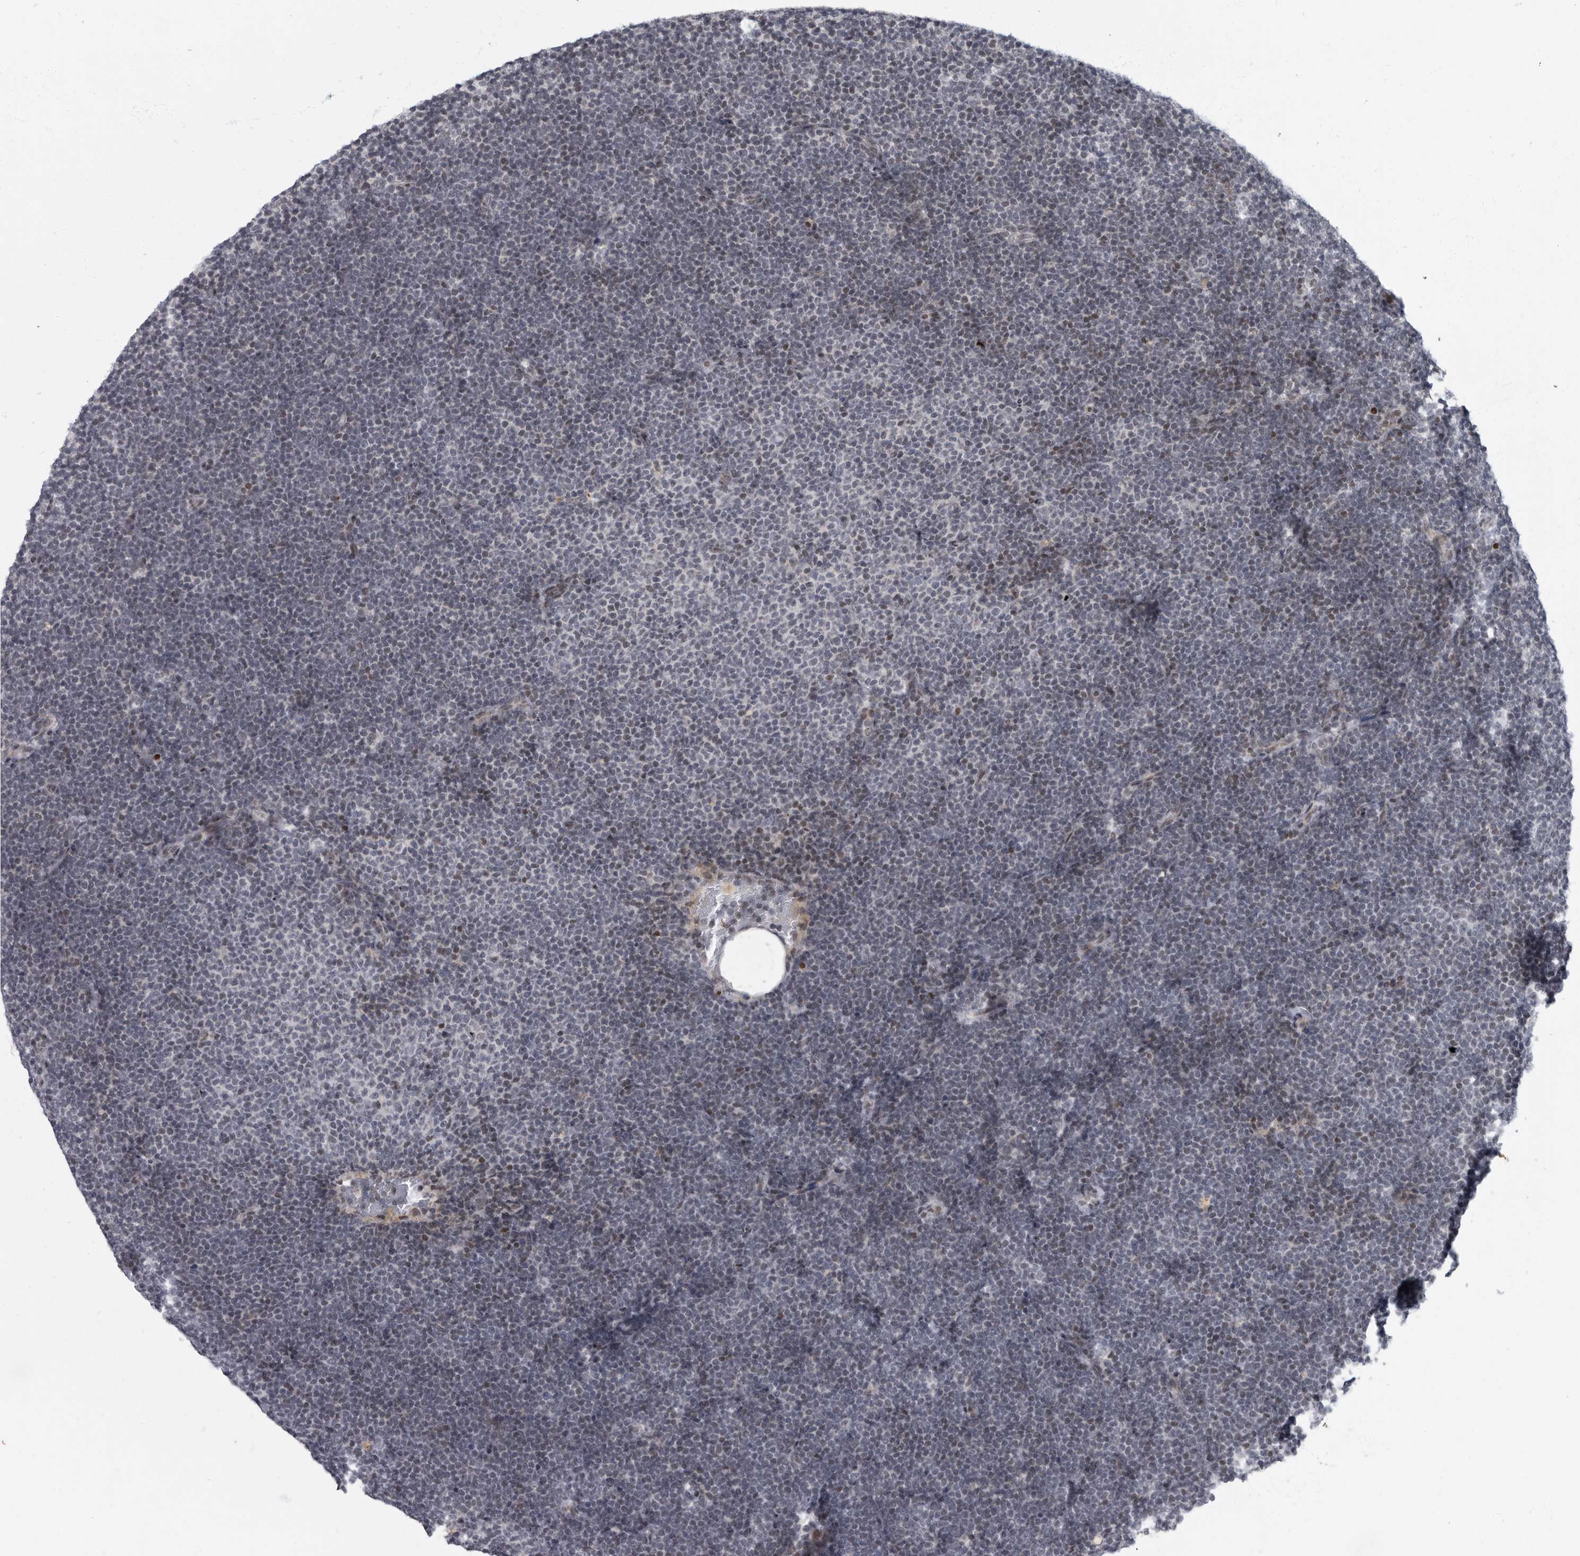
{"staining": {"intensity": "negative", "quantity": "none", "location": "none"}, "tissue": "lymphoma", "cell_type": "Tumor cells", "image_type": "cancer", "snomed": [{"axis": "morphology", "description": "Malignant lymphoma, non-Hodgkin's type, Low grade"}, {"axis": "topography", "description": "Lymph node"}], "caption": "Immunohistochemical staining of lymphoma displays no significant expression in tumor cells.", "gene": "EVI5", "patient": {"sex": "female", "age": 53}}